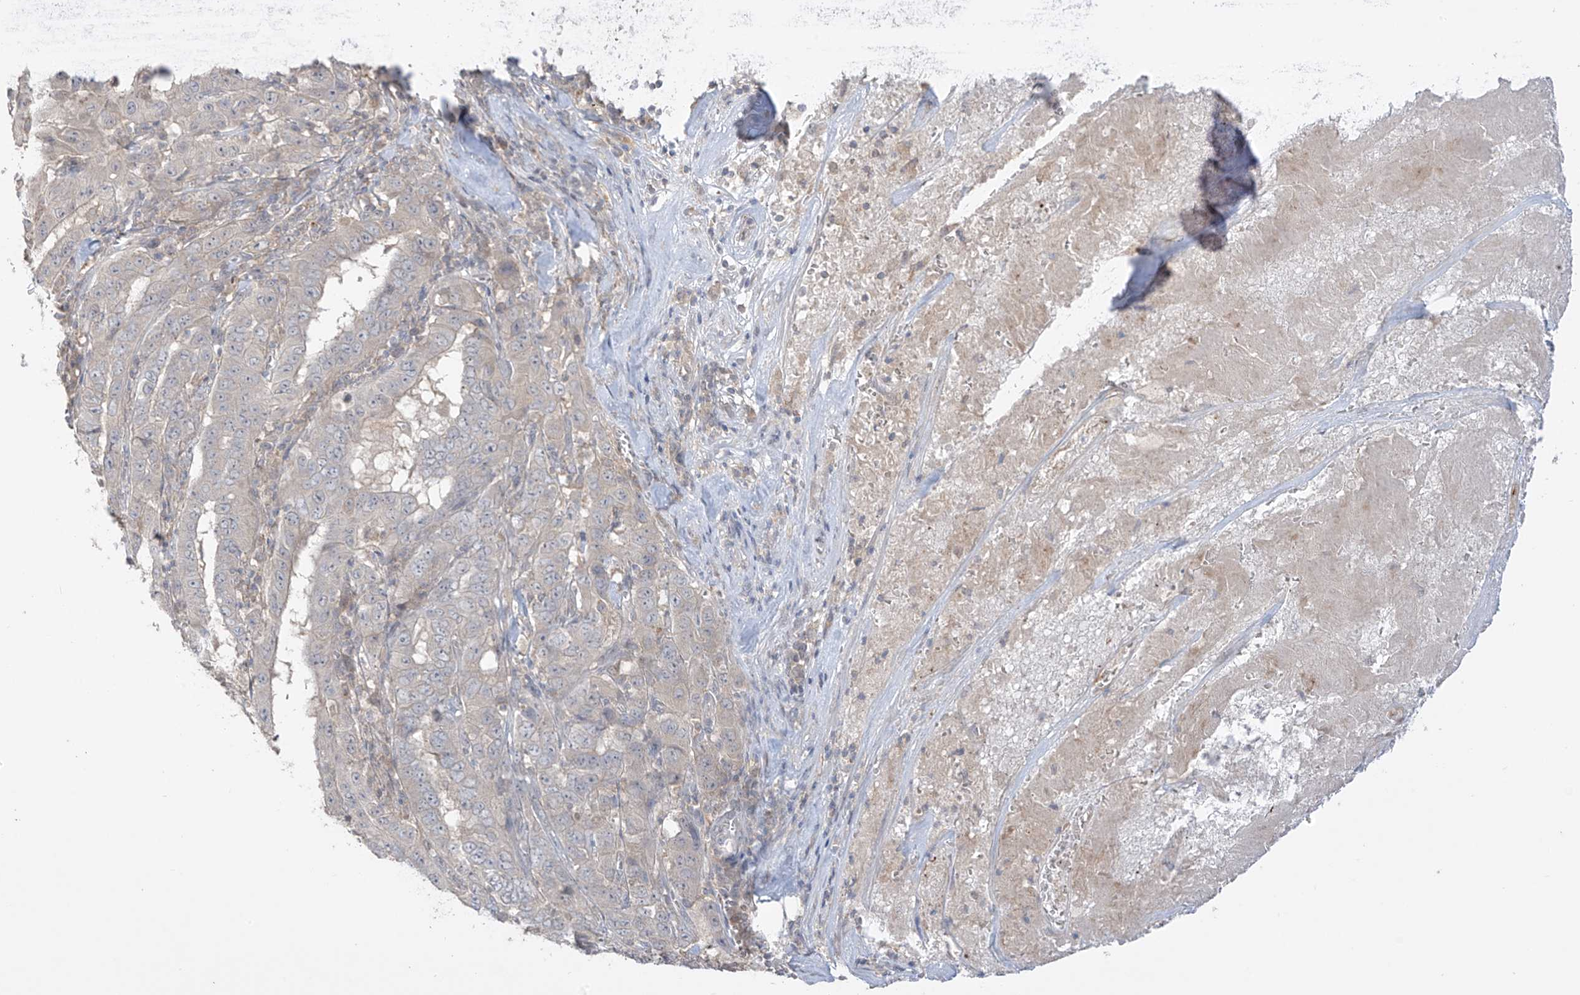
{"staining": {"intensity": "negative", "quantity": "none", "location": "none"}, "tissue": "pancreatic cancer", "cell_type": "Tumor cells", "image_type": "cancer", "snomed": [{"axis": "morphology", "description": "Adenocarcinoma, NOS"}, {"axis": "topography", "description": "Pancreas"}], "caption": "Pancreatic adenocarcinoma was stained to show a protein in brown. There is no significant positivity in tumor cells.", "gene": "ANGEL2", "patient": {"sex": "male", "age": 63}}